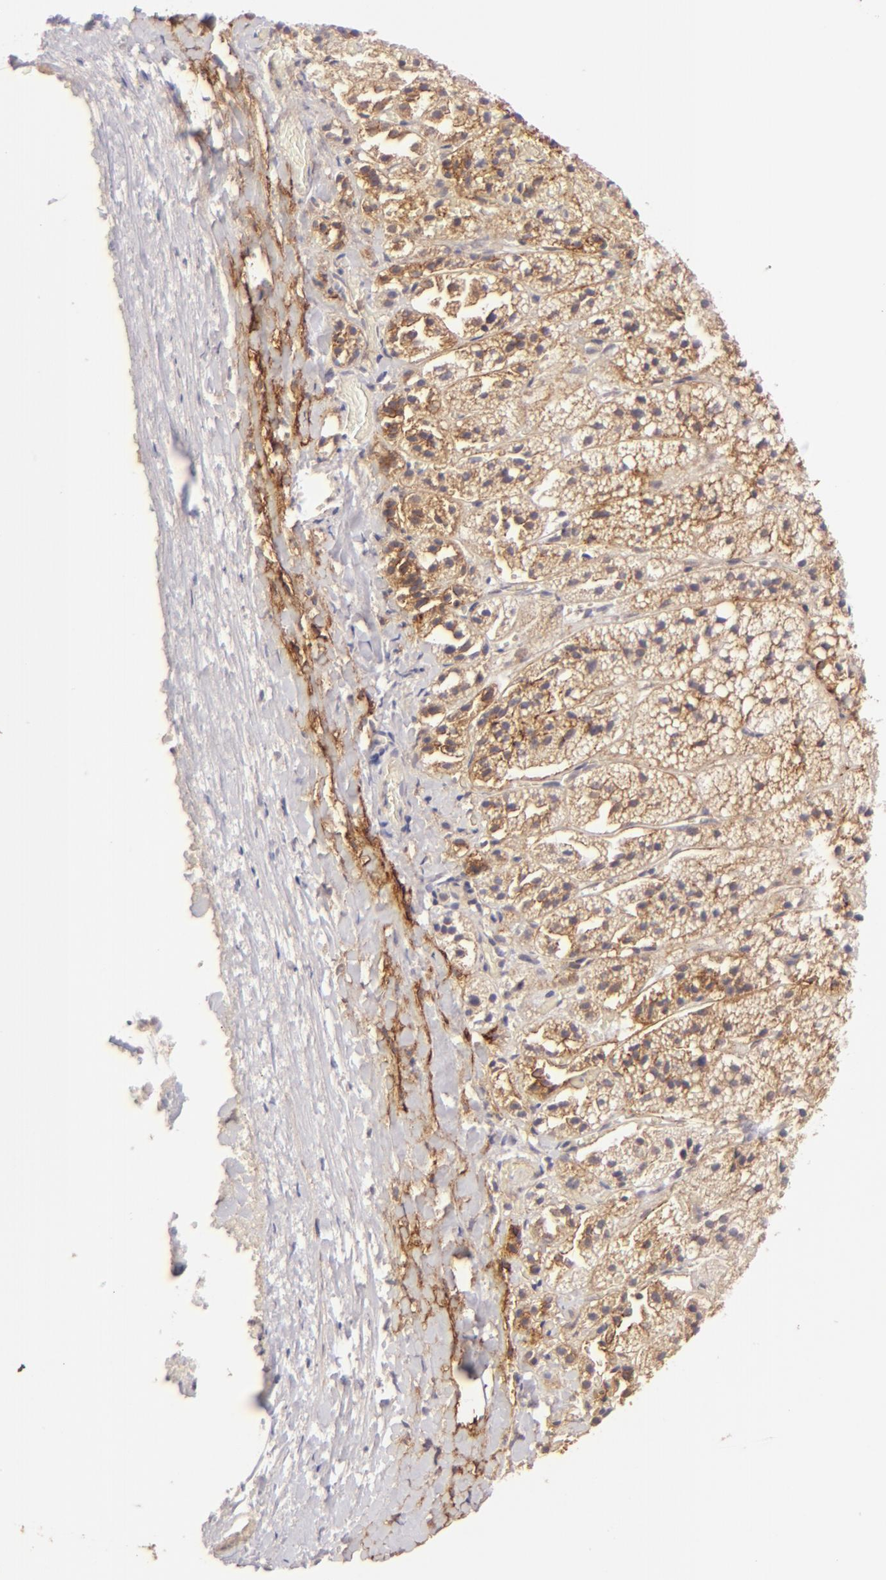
{"staining": {"intensity": "moderate", "quantity": ">75%", "location": "cytoplasmic/membranous"}, "tissue": "adrenal gland", "cell_type": "Glandular cells", "image_type": "normal", "snomed": [{"axis": "morphology", "description": "Normal tissue, NOS"}, {"axis": "topography", "description": "Adrenal gland"}], "caption": "IHC staining of normal adrenal gland, which exhibits medium levels of moderate cytoplasmic/membranous expression in about >75% of glandular cells indicating moderate cytoplasmic/membranous protein expression. The staining was performed using DAB (3,3'-diaminobenzidine) (brown) for protein detection and nuclei were counterstained in hematoxylin (blue).", "gene": "CLDN1", "patient": {"sex": "female", "age": 44}}